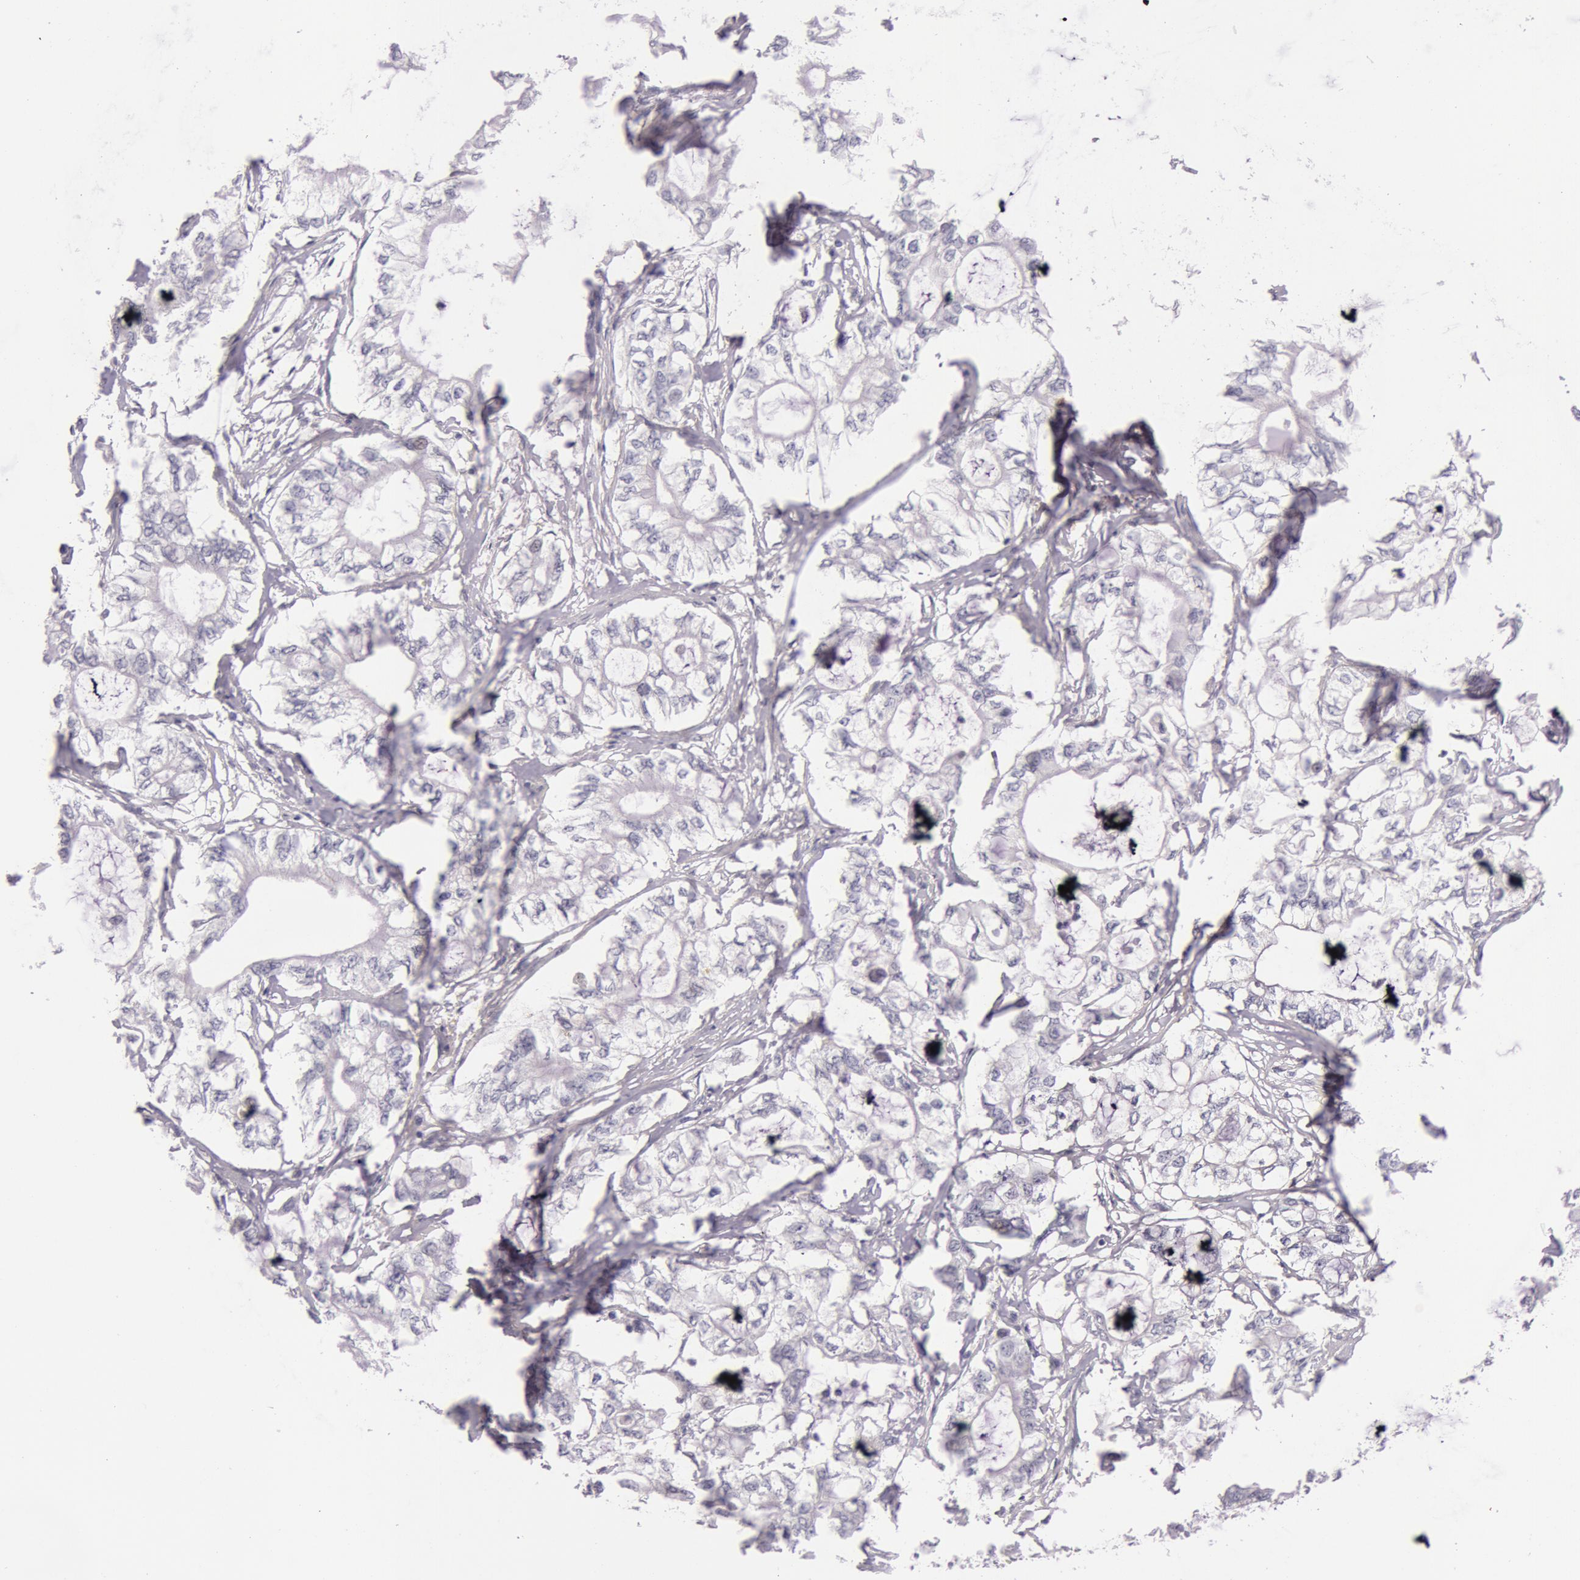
{"staining": {"intensity": "negative", "quantity": "none", "location": "none"}, "tissue": "pancreatic cancer", "cell_type": "Tumor cells", "image_type": "cancer", "snomed": [{"axis": "morphology", "description": "Adenocarcinoma, NOS"}, {"axis": "topography", "description": "Pancreas"}], "caption": "An image of human adenocarcinoma (pancreatic) is negative for staining in tumor cells.", "gene": "RBMY1F", "patient": {"sex": "male", "age": 79}}